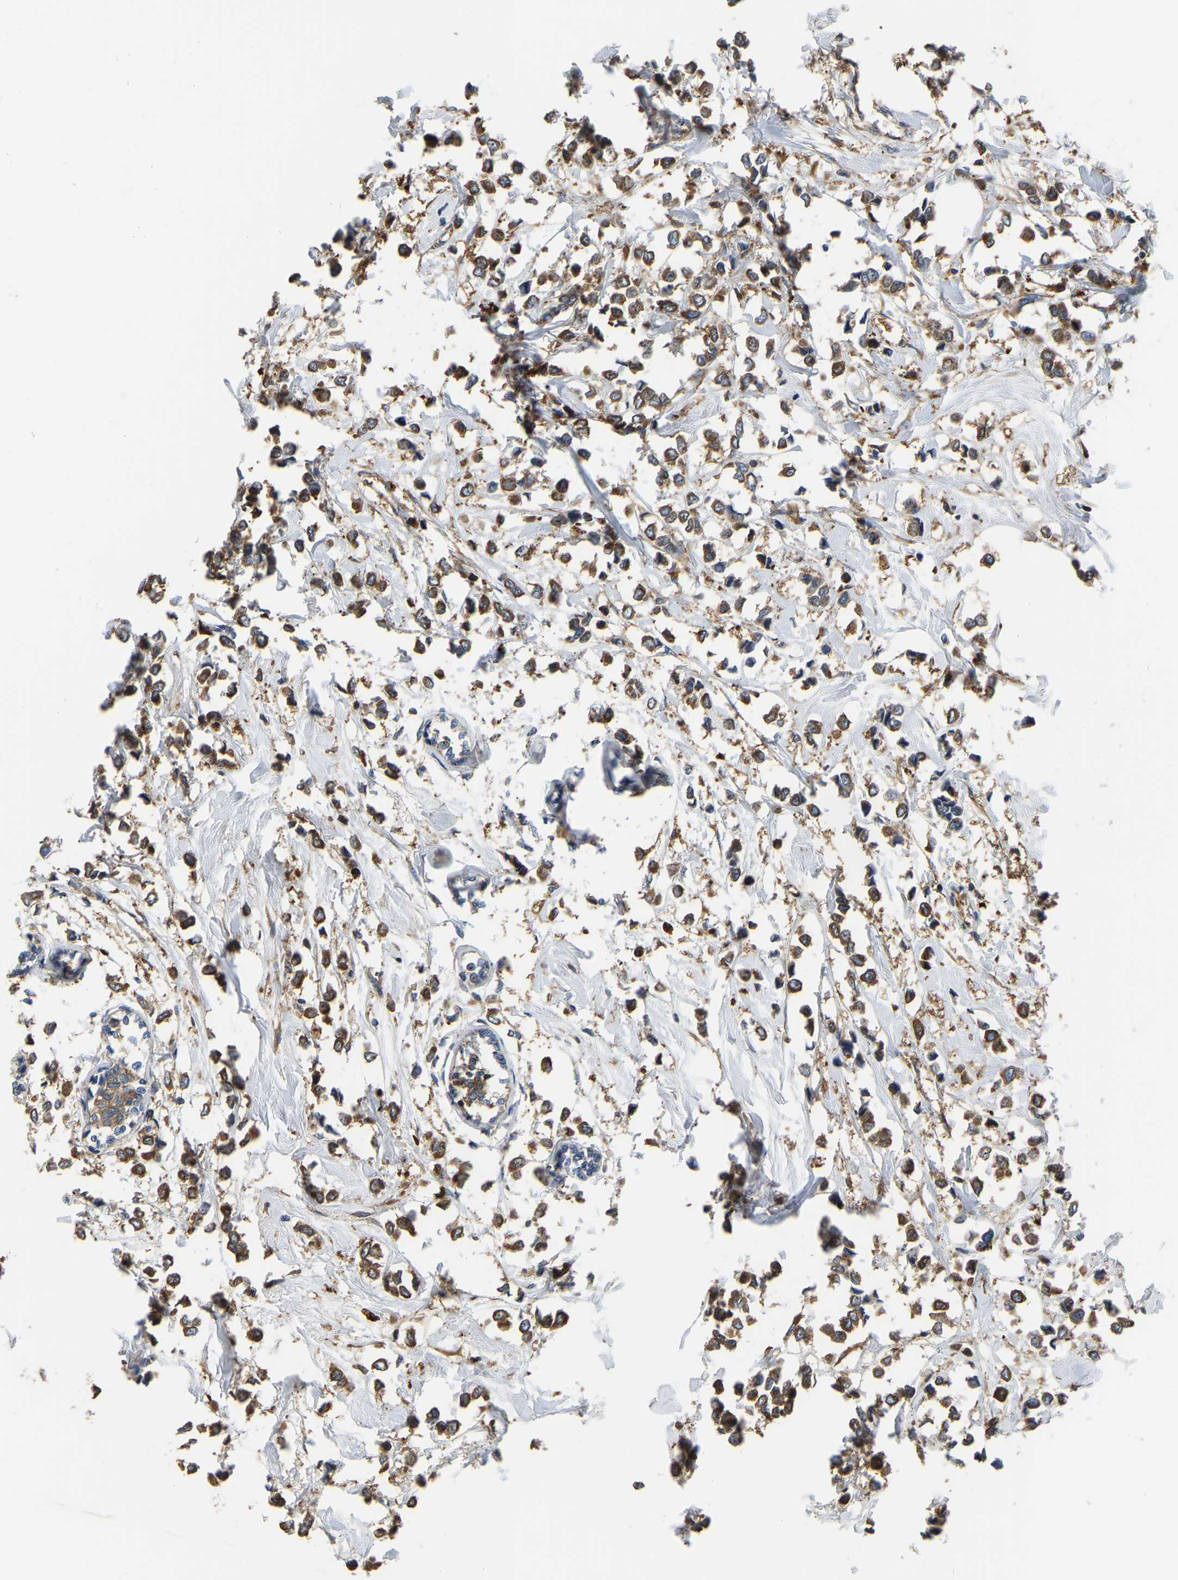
{"staining": {"intensity": "moderate", "quantity": ">75%", "location": "cytoplasmic/membranous"}, "tissue": "breast cancer", "cell_type": "Tumor cells", "image_type": "cancer", "snomed": [{"axis": "morphology", "description": "Lobular carcinoma"}, {"axis": "topography", "description": "Breast"}], "caption": "This histopathology image shows immunohistochemistry staining of lobular carcinoma (breast), with medium moderate cytoplasmic/membranous expression in about >75% of tumor cells.", "gene": "GARS1", "patient": {"sex": "female", "age": 51}}